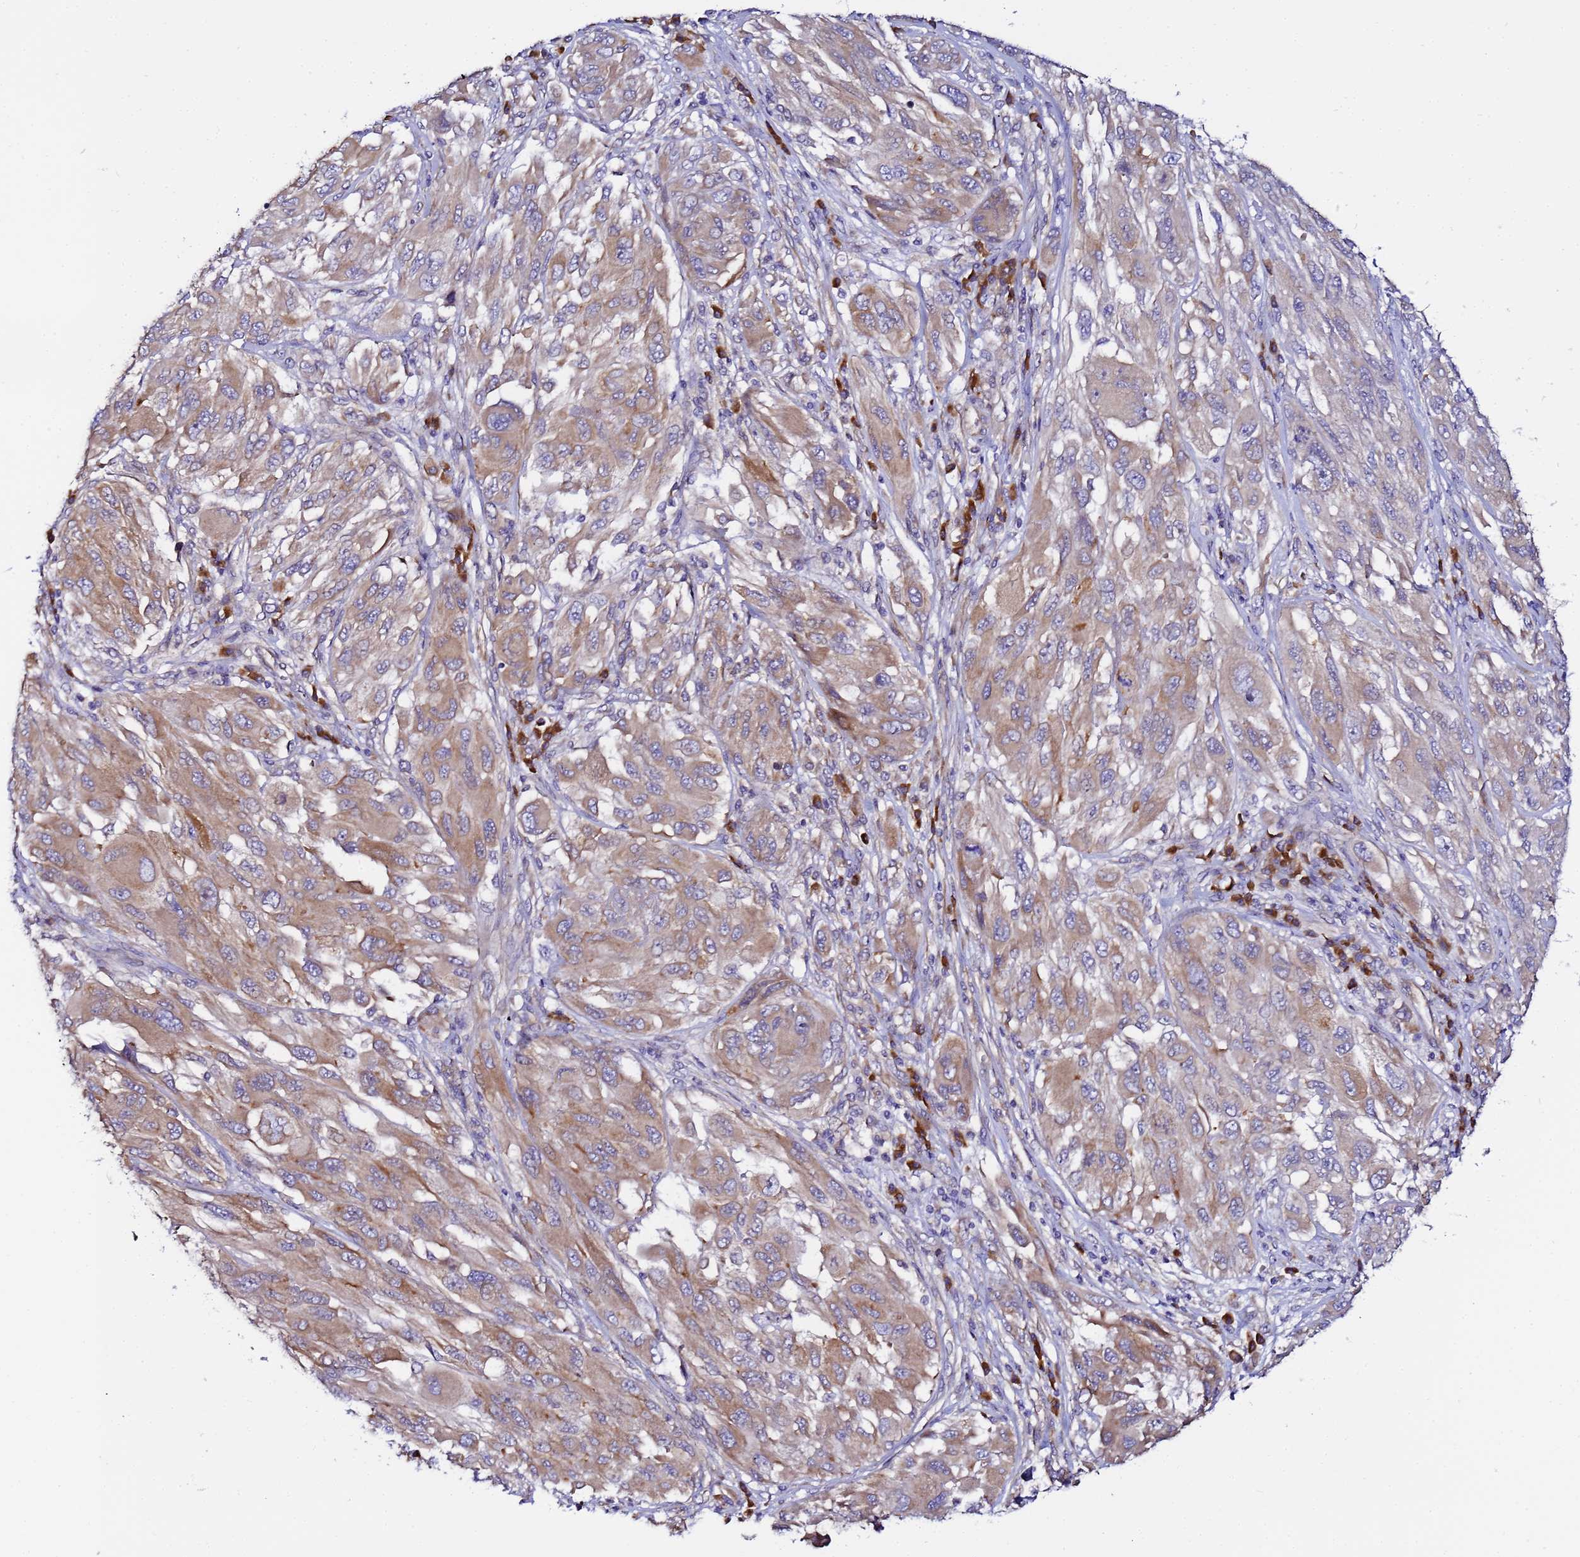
{"staining": {"intensity": "moderate", "quantity": "25%-75%", "location": "cytoplasmic/membranous"}, "tissue": "melanoma", "cell_type": "Tumor cells", "image_type": "cancer", "snomed": [{"axis": "morphology", "description": "Malignant melanoma, NOS"}, {"axis": "topography", "description": "Skin"}], "caption": "DAB immunohistochemical staining of human malignant melanoma exhibits moderate cytoplasmic/membranous protein expression in approximately 25%-75% of tumor cells.", "gene": "JRKL", "patient": {"sex": "female", "age": 91}}